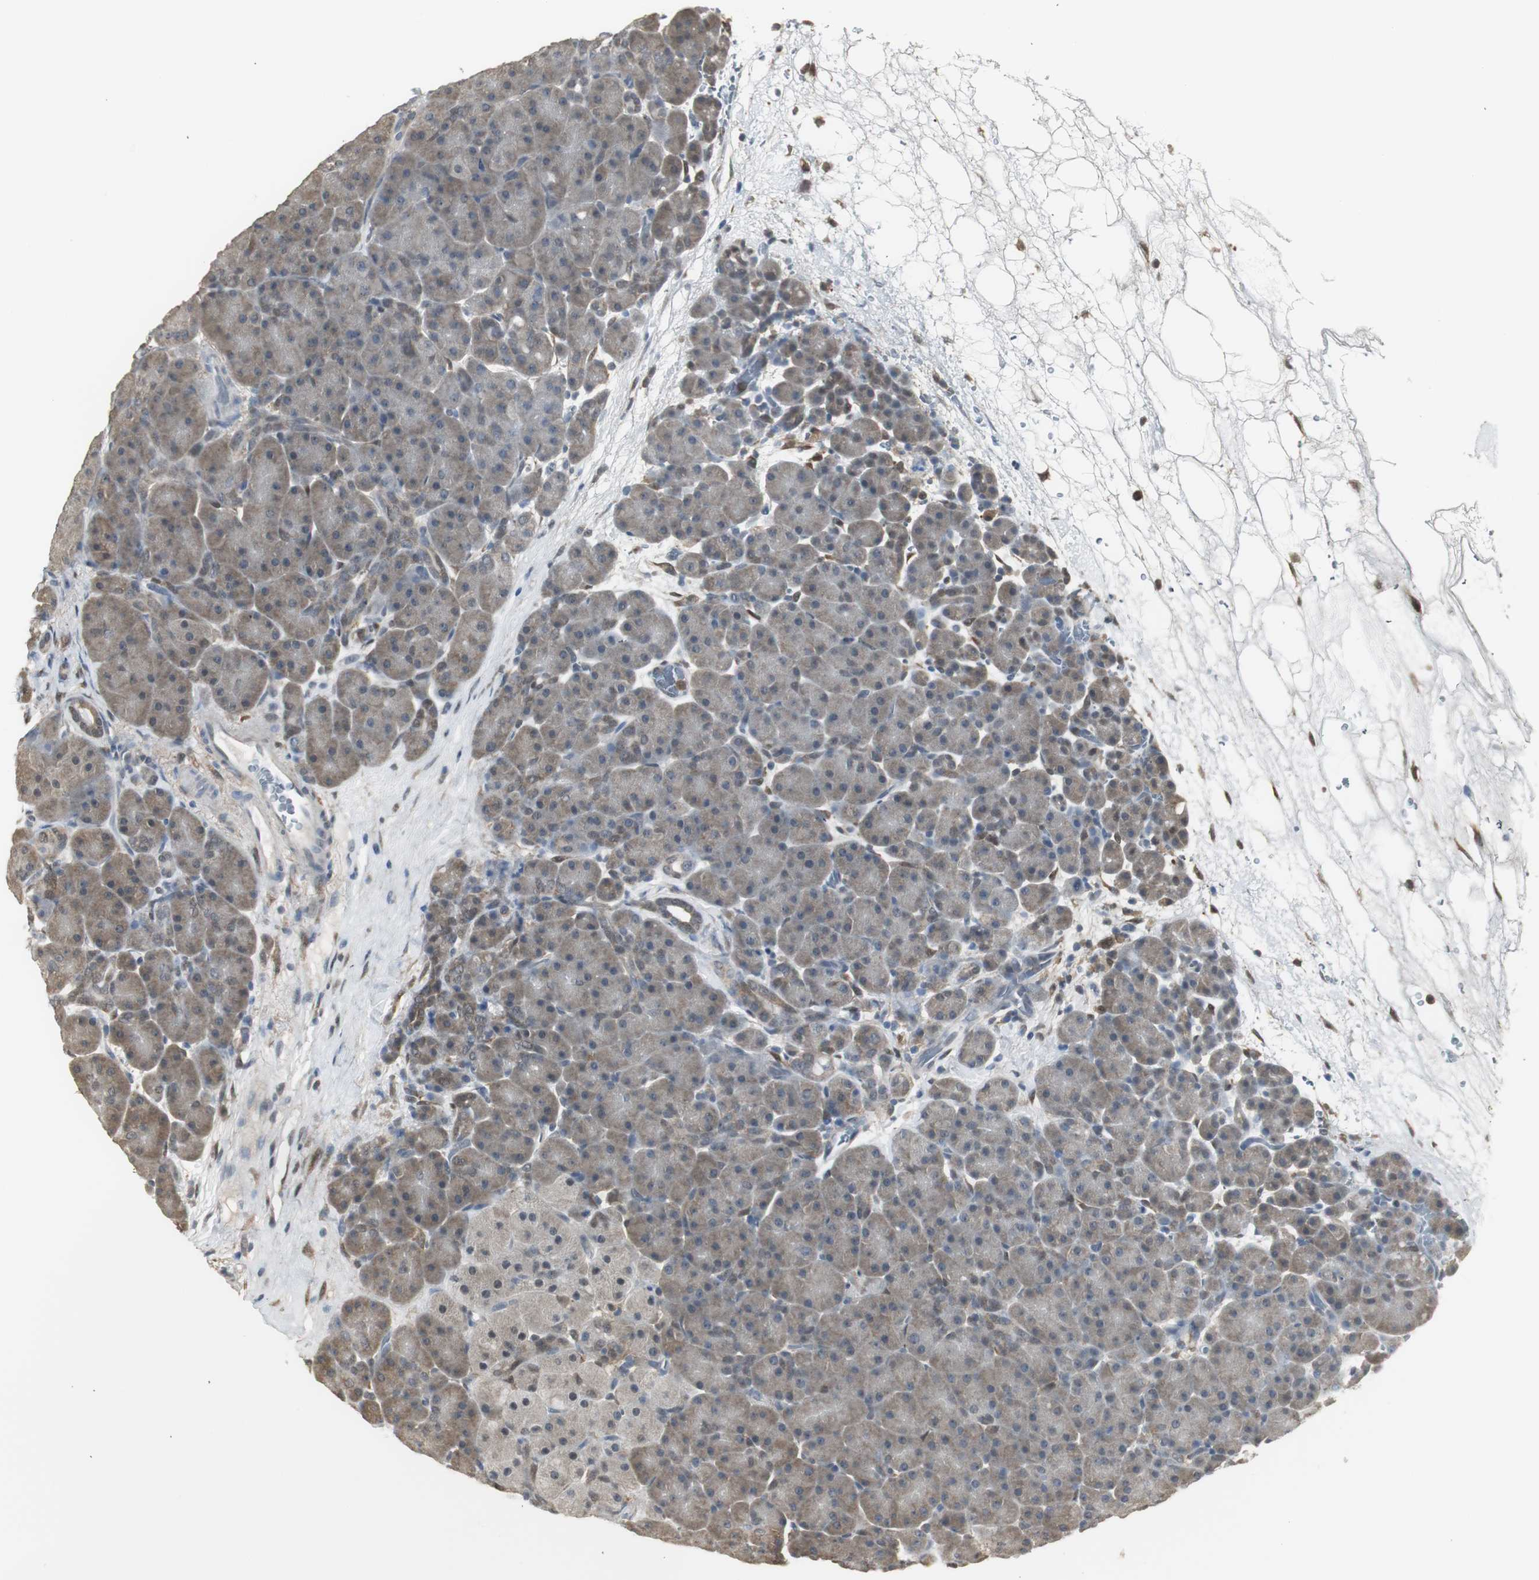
{"staining": {"intensity": "moderate", "quantity": "25%-75%", "location": "cytoplasmic/membranous"}, "tissue": "pancreas", "cell_type": "Exocrine glandular cells", "image_type": "normal", "snomed": [{"axis": "morphology", "description": "Normal tissue, NOS"}, {"axis": "topography", "description": "Pancreas"}], "caption": "Immunohistochemistry (IHC) (DAB) staining of benign human pancreas reveals moderate cytoplasmic/membranous protein positivity in about 25%-75% of exocrine glandular cells.", "gene": "PLIN3", "patient": {"sex": "male", "age": 66}}